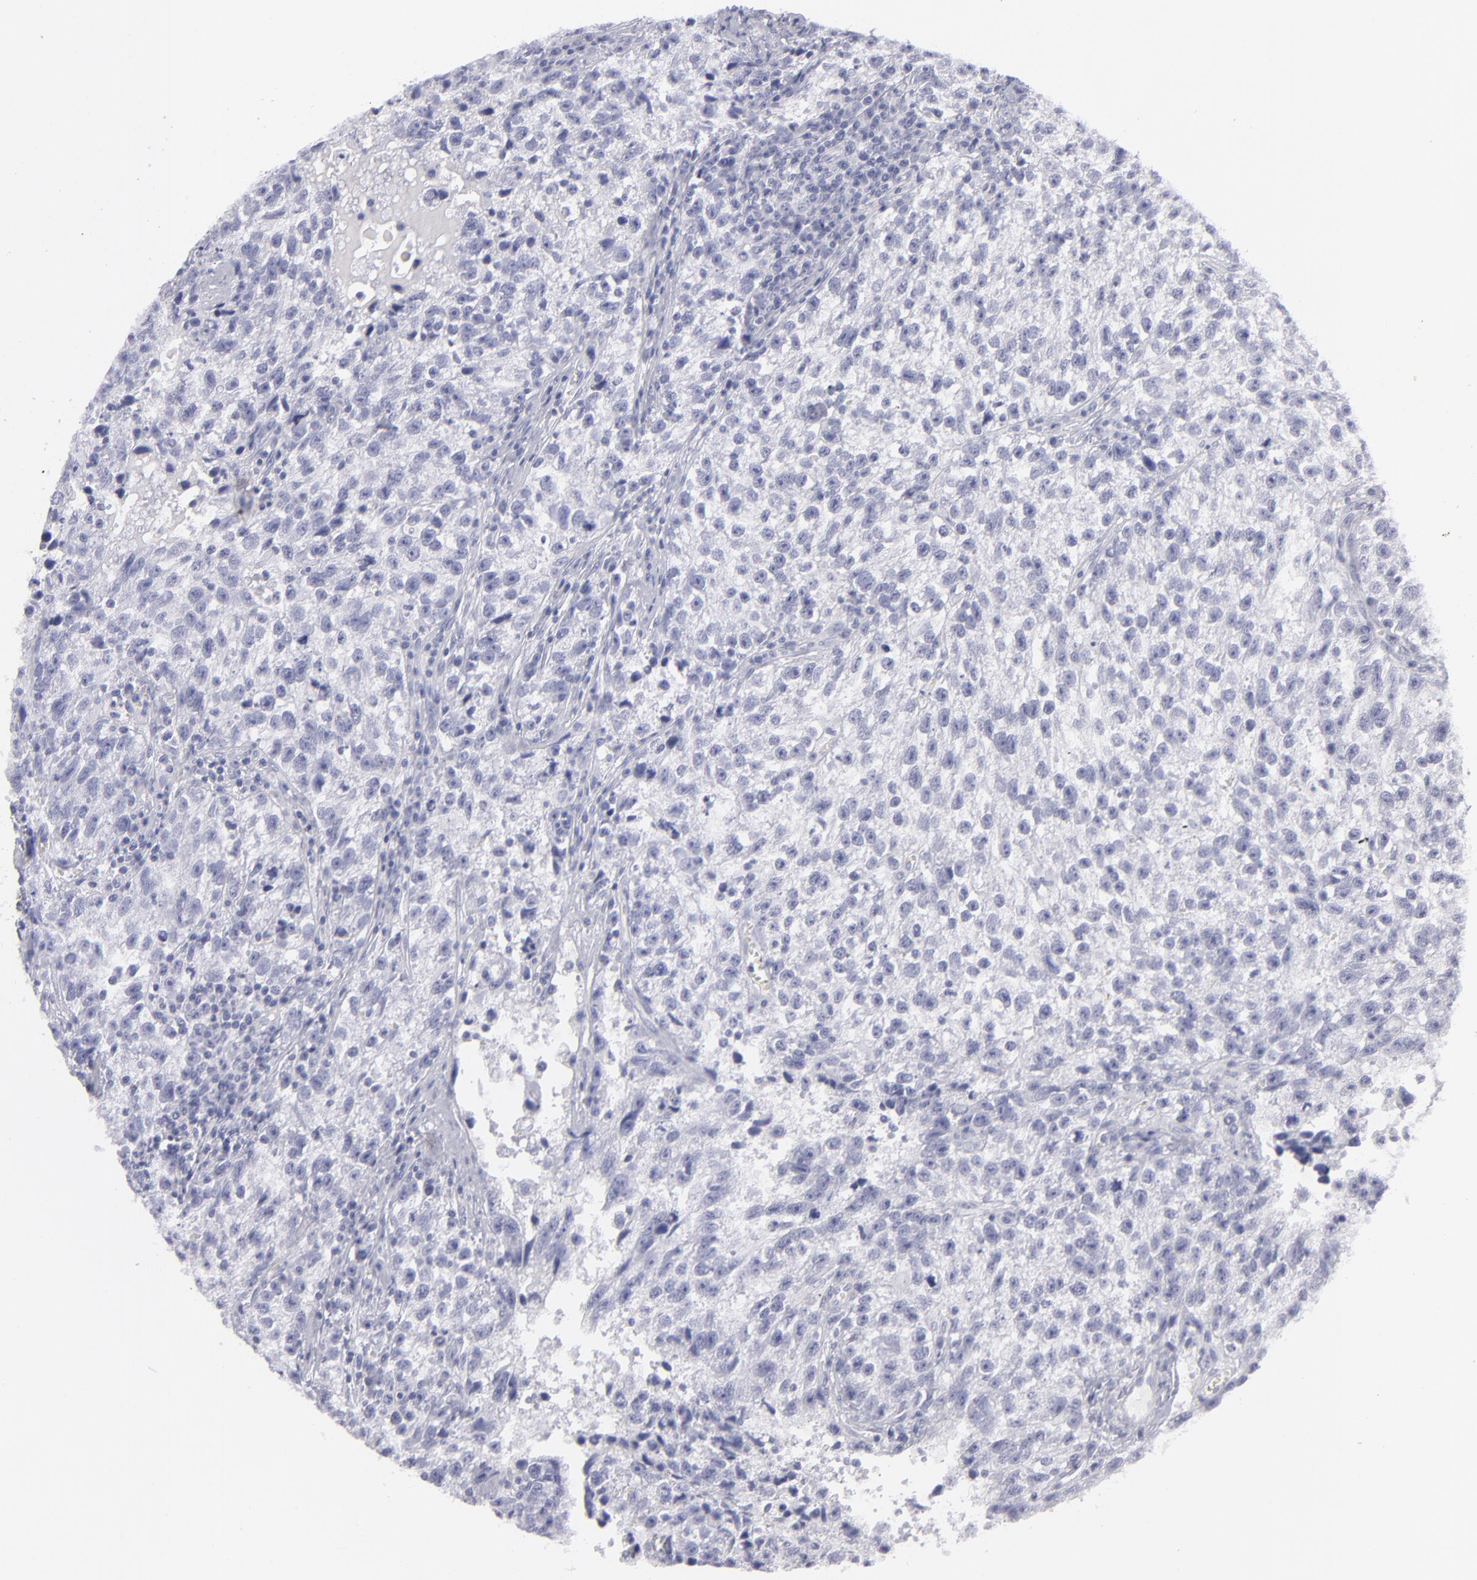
{"staining": {"intensity": "negative", "quantity": "none", "location": "none"}, "tissue": "testis cancer", "cell_type": "Tumor cells", "image_type": "cancer", "snomed": [{"axis": "morphology", "description": "Seminoma, NOS"}, {"axis": "topography", "description": "Testis"}], "caption": "Immunohistochemistry (IHC) photomicrograph of seminoma (testis) stained for a protein (brown), which exhibits no staining in tumor cells.", "gene": "MYH11", "patient": {"sex": "male", "age": 38}}